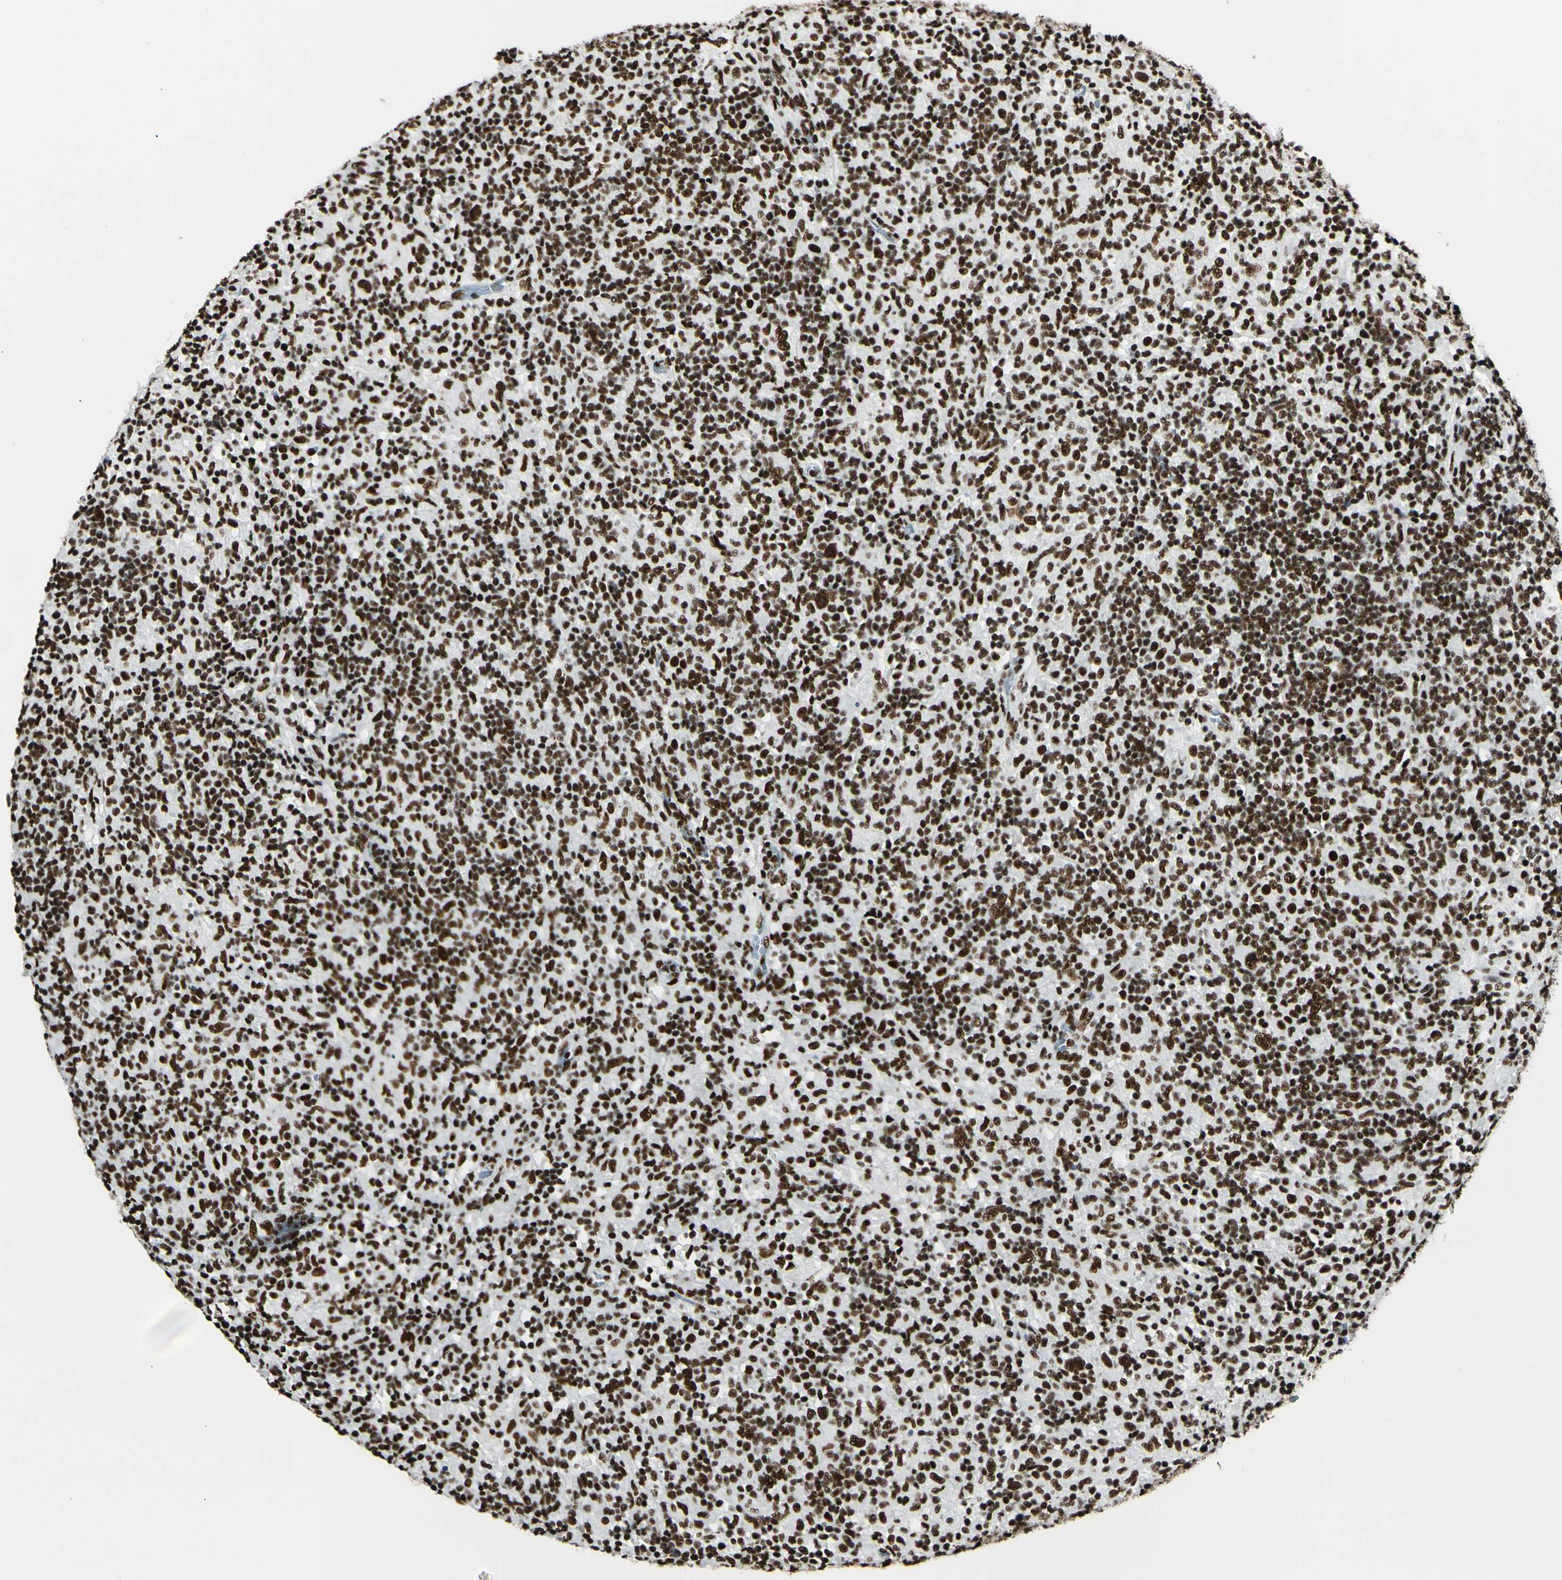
{"staining": {"intensity": "strong", "quantity": ">75%", "location": "nuclear"}, "tissue": "lymphoma", "cell_type": "Tumor cells", "image_type": "cancer", "snomed": [{"axis": "morphology", "description": "Hodgkin's disease, NOS"}, {"axis": "topography", "description": "Lymph node"}], "caption": "Hodgkin's disease was stained to show a protein in brown. There is high levels of strong nuclear expression in approximately >75% of tumor cells.", "gene": "CCAR1", "patient": {"sex": "male", "age": 70}}